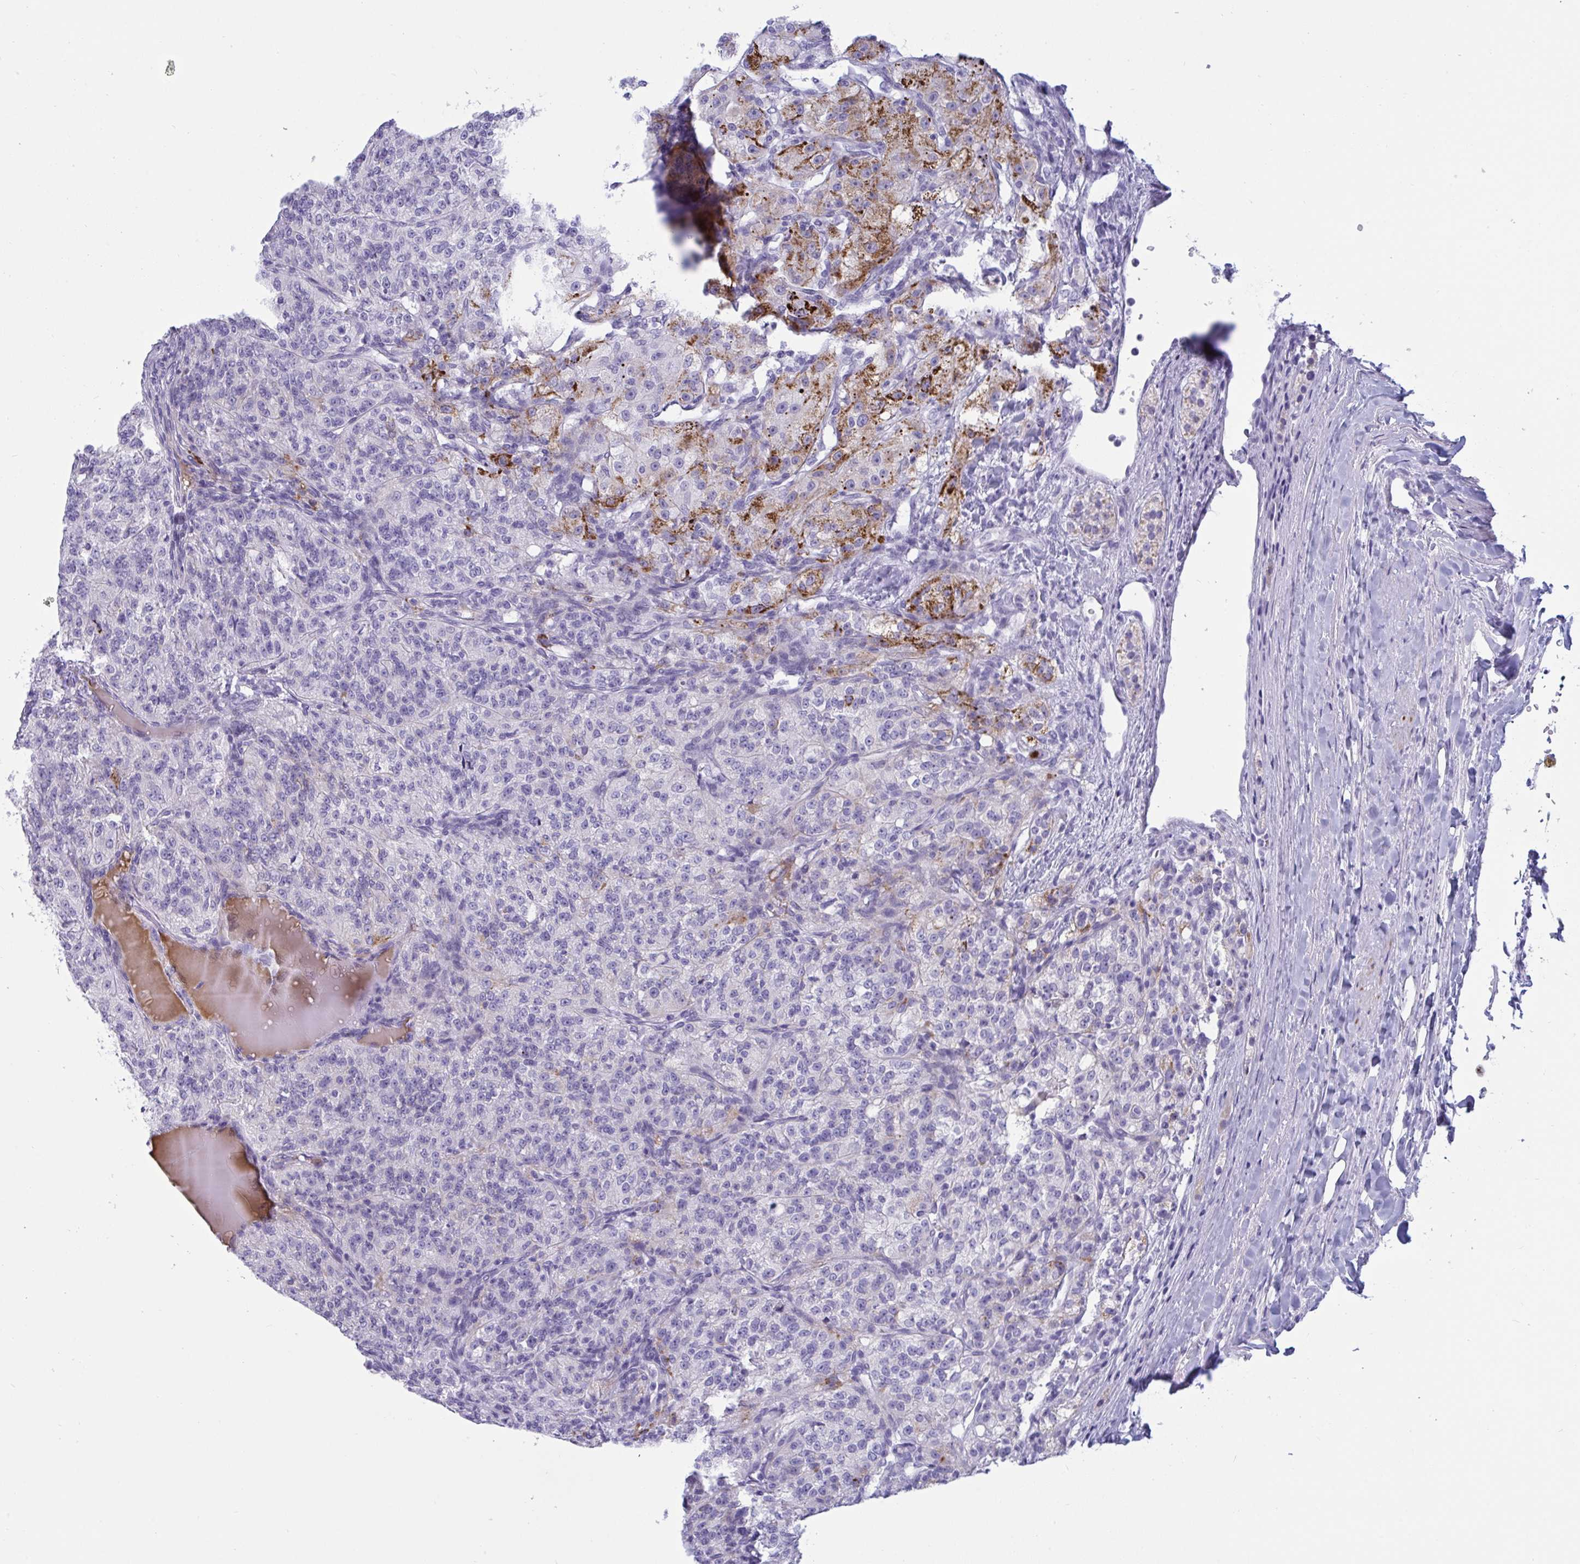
{"staining": {"intensity": "strong", "quantity": "<25%", "location": "cytoplasmic/membranous"}, "tissue": "renal cancer", "cell_type": "Tumor cells", "image_type": "cancer", "snomed": [{"axis": "morphology", "description": "Adenocarcinoma, NOS"}, {"axis": "topography", "description": "Kidney"}], "caption": "Immunohistochemistry histopathology image of human renal cancer stained for a protein (brown), which reveals medium levels of strong cytoplasmic/membranous expression in about <25% of tumor cells.", "gene": "OXLD1", "patient": {"sex": "female", "age": 63}}